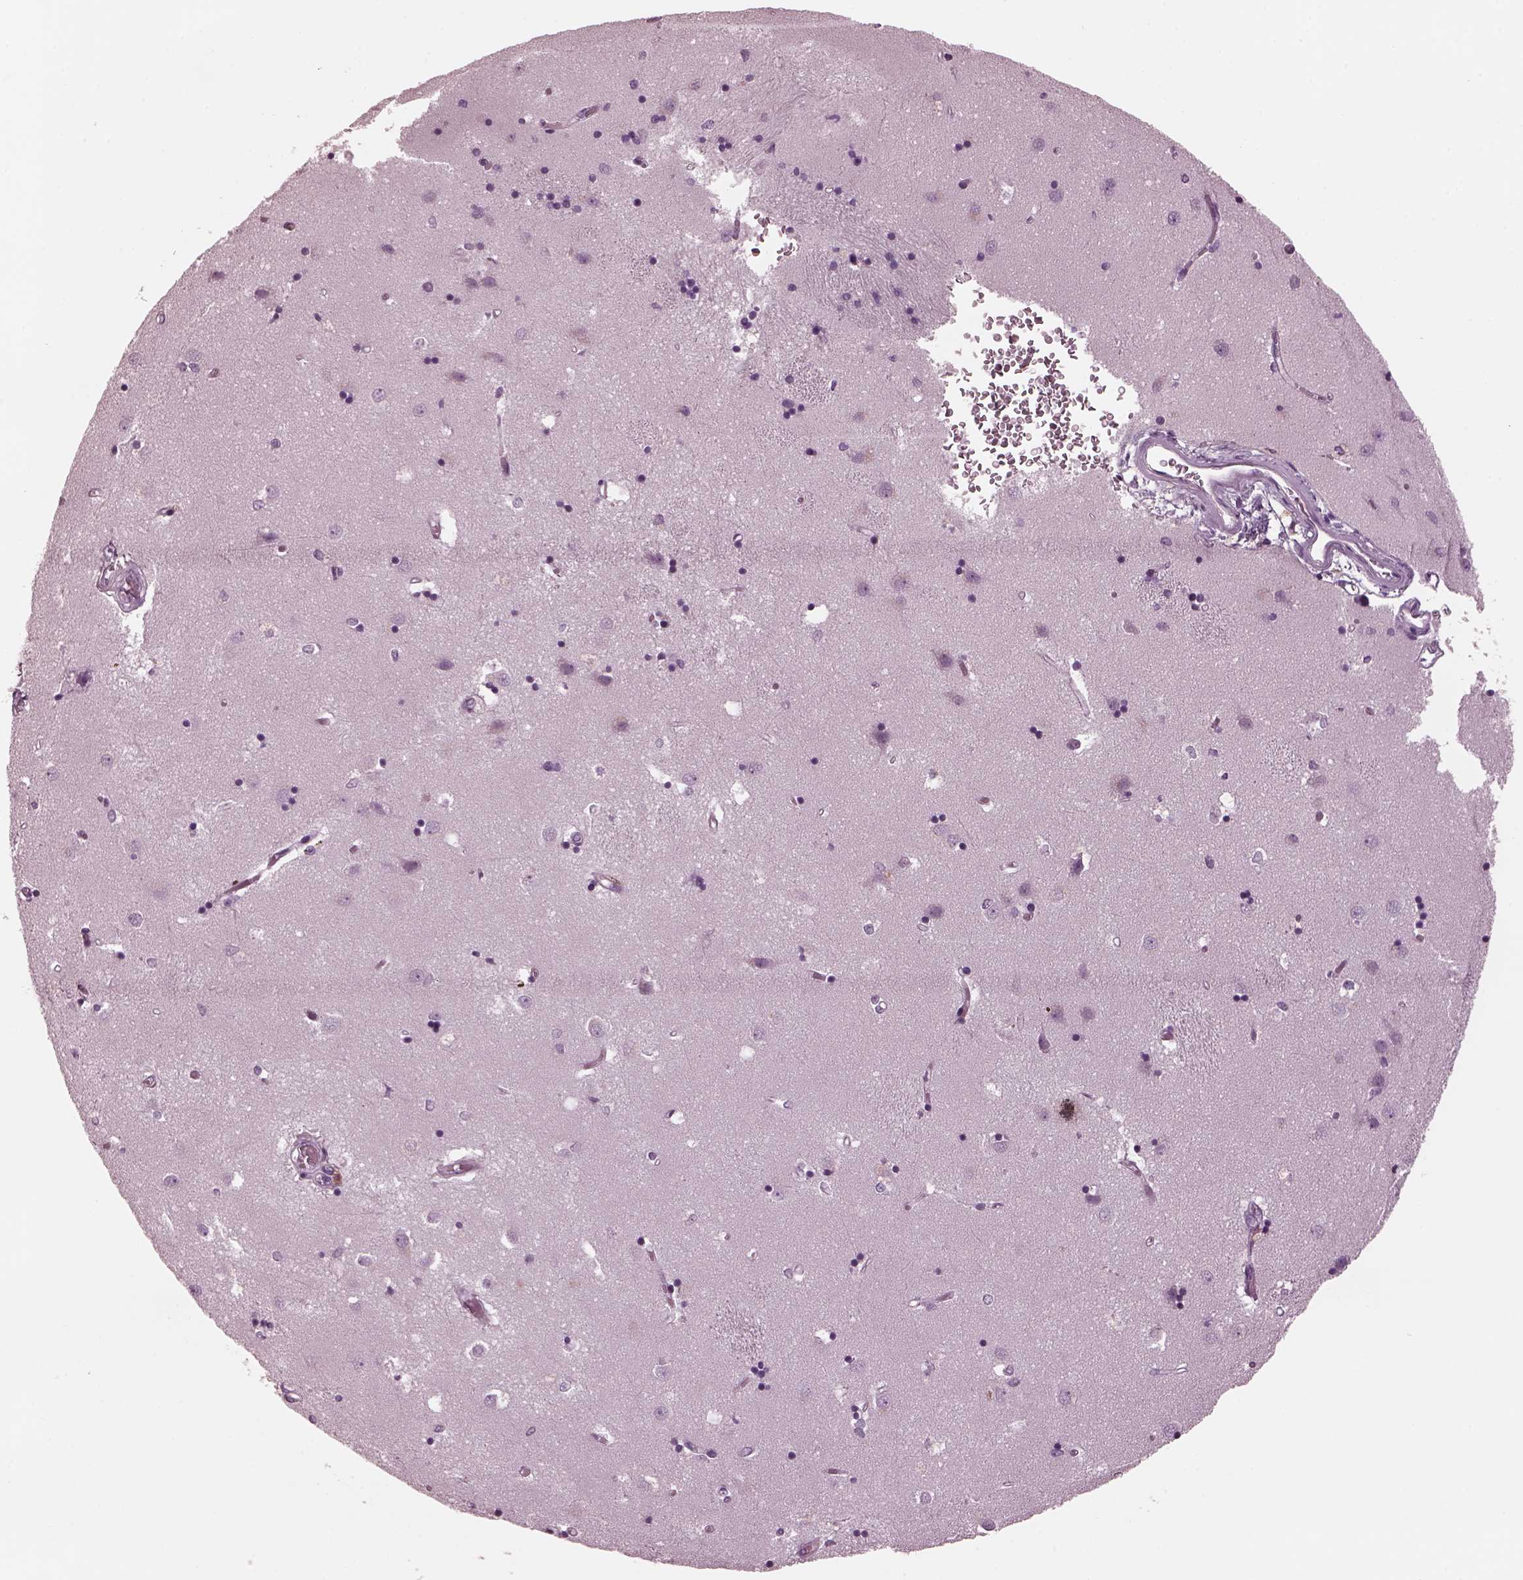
{"staining": {"intensity": "negative", "quantity": "none", "location": "none"}, "tissue": "caudate", "cell_type": "Glial cells", "image_type": "normal", "snomed": [{"axis": "morphology", "description": "Normal tissue, NOS"}, {"axis": "topography", "description": "Lateral ventricle wall"}], "caption": "This image is of unremarkable caudate stained with IHC to label a protein in brown with the nuclei are counter-stained blue. There is no positivity in glial cells.", "gene": "CGA", "patient": {"sex": "male", "age": 54}}